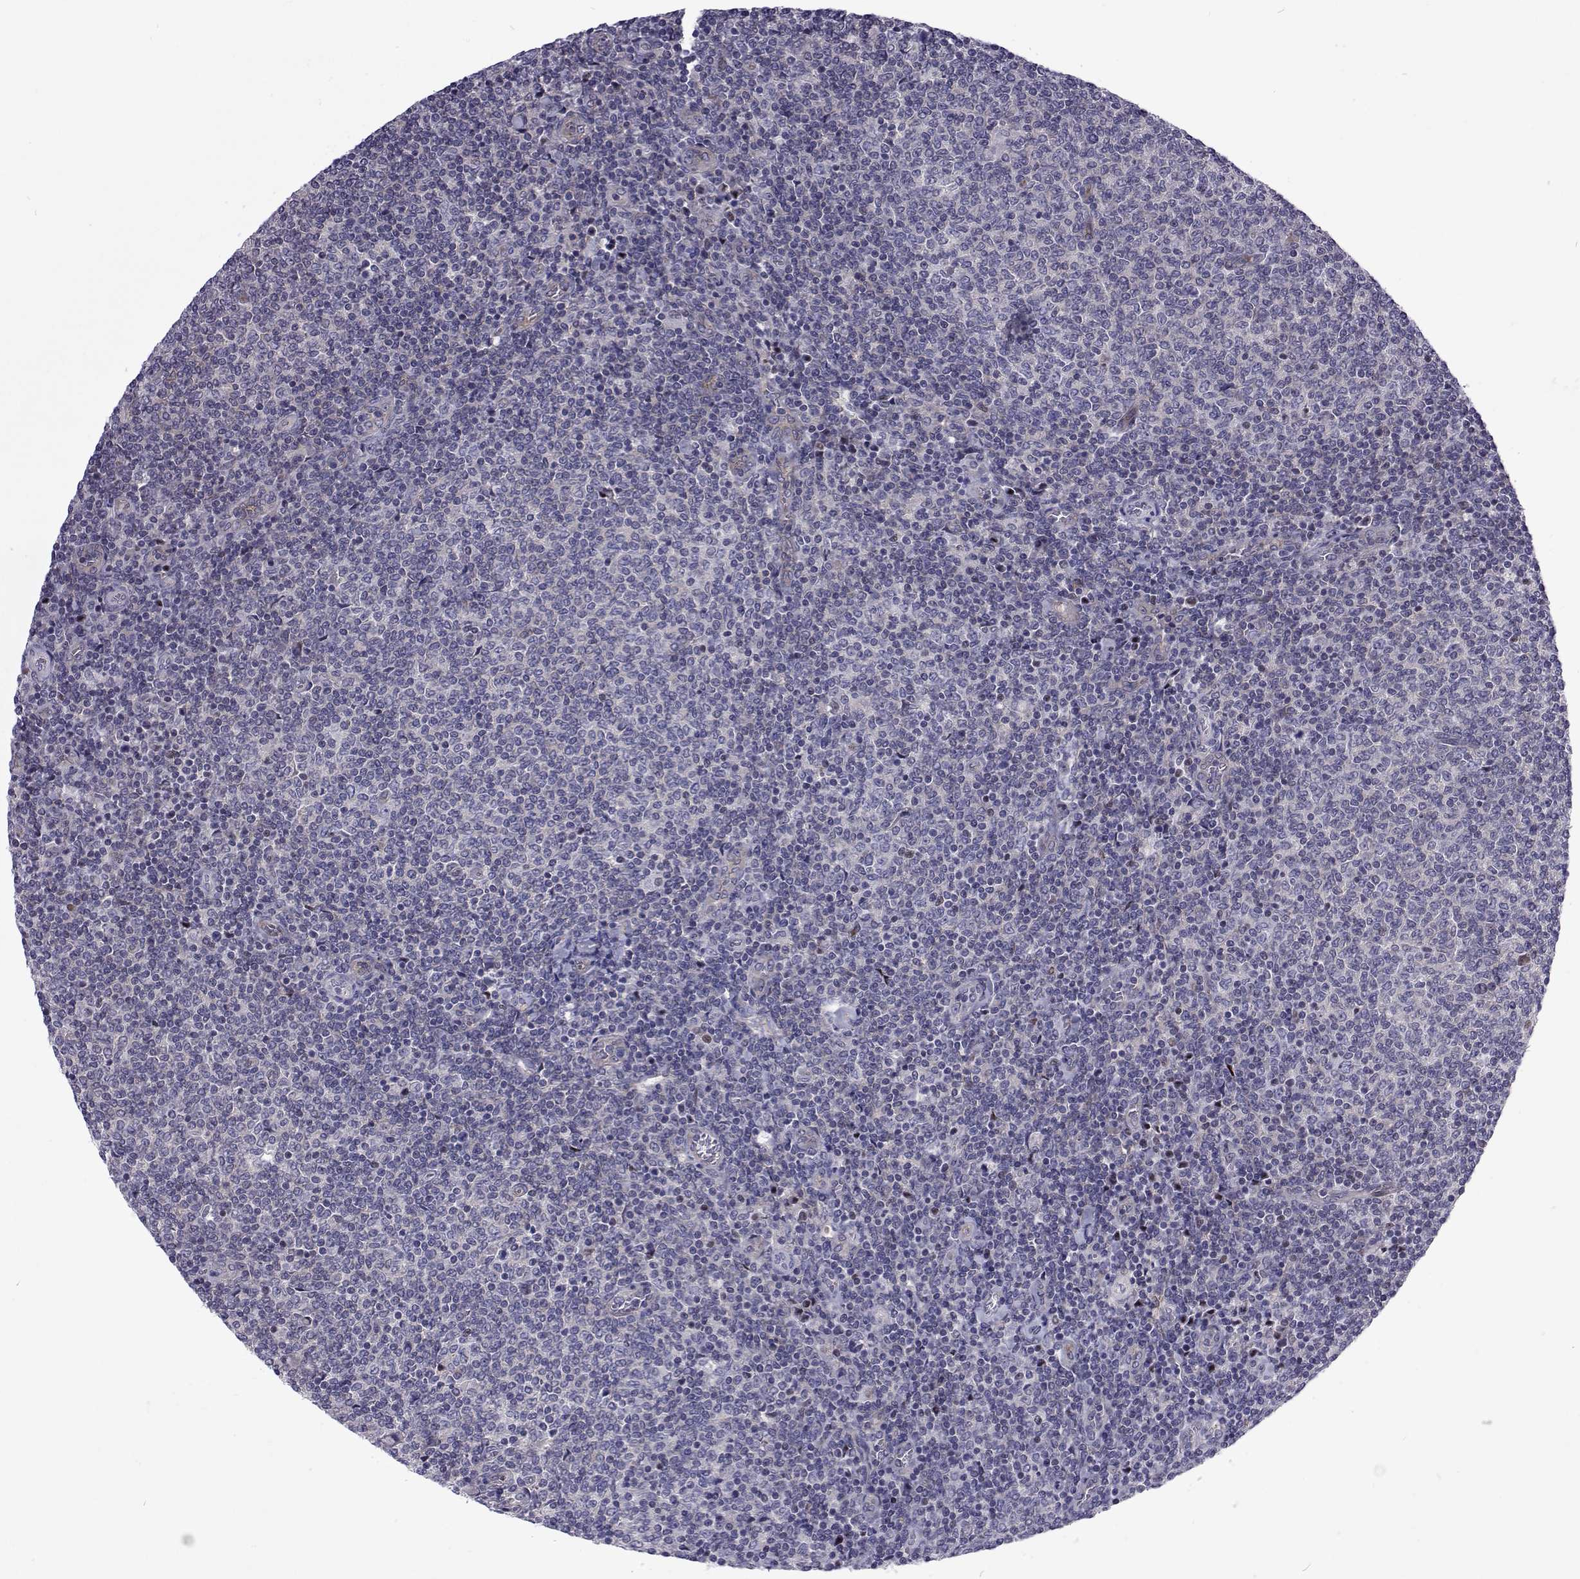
{"staining": {"intensity": "negative", "quantity": "none", "location": "none"}, "tissue": "lymphoma", "cell_type": "Tumor cells", "image_type": "cancer", "snomed": [{"axis": "morphology", "description": "Malignant lymphoma, non-Hodgkin's type, Low grade"}, {"axis": "topography", "description": "Lymph node"}], "caption": "There is no significant expression in tumor cells of lymphoma.", "gene": "TCF15", "patient": {"sex": "male", "age": 52}}